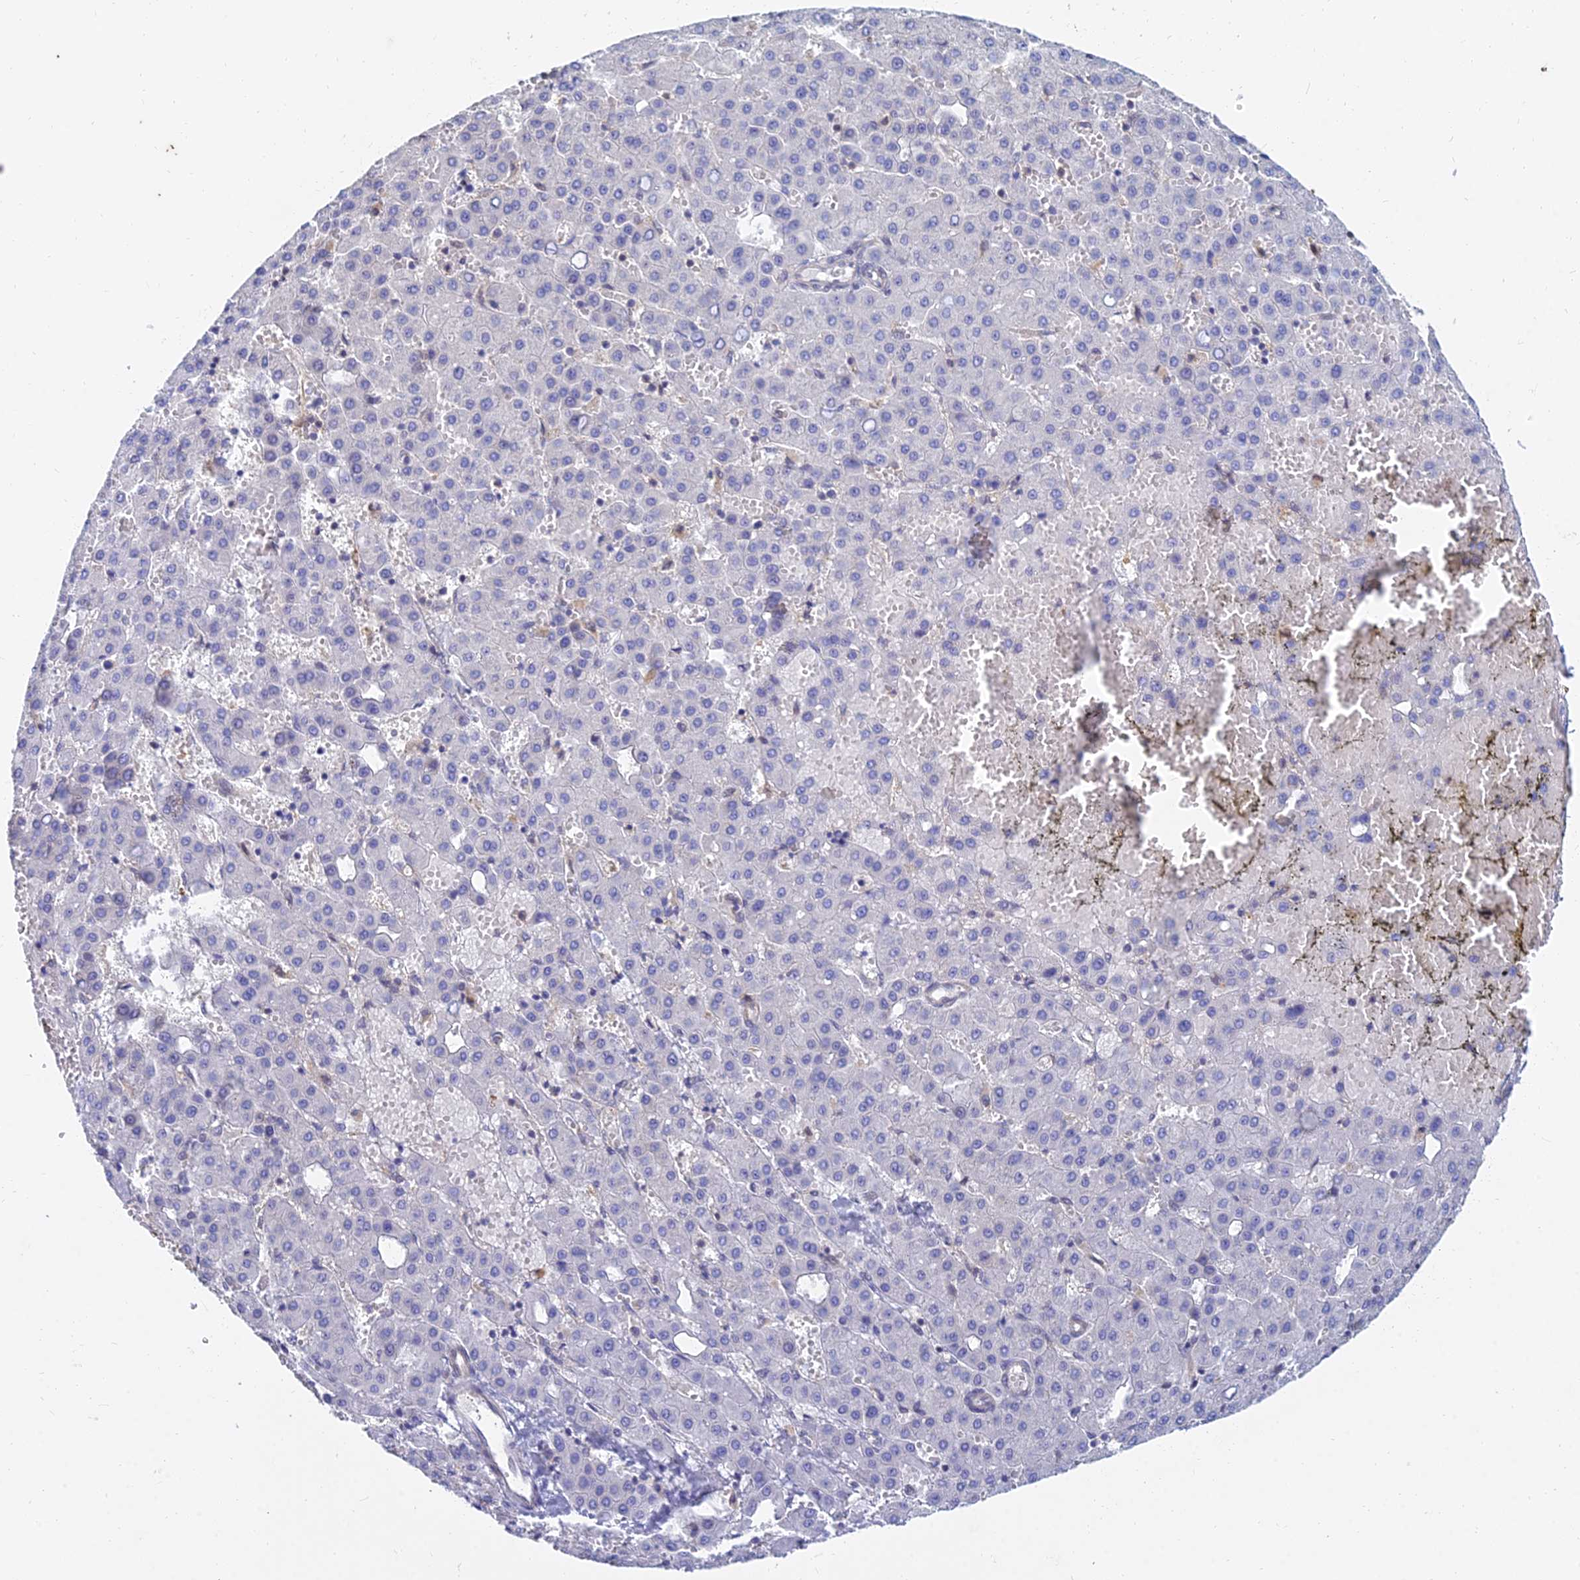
{"staining": {"intensity": "negative", "quantity": "none", "location": "none"}, "tissue": "liver cancer", "cell_type": "Tumor cells", "image_type": "cancer", "snomed": [{"axis": "morphology", "description": "Carcinoma, Hepatocellular, NOS"}, {"axis": "topography", "description": "Liver"}], "caption": "This is a photomicrograph of IHC staining of liver cancer (hepatocellular carcinoma), which shows no staining in tumor cells.", "gene": "B3GALT4", "patient": {"sex": "male", "age": 47}}